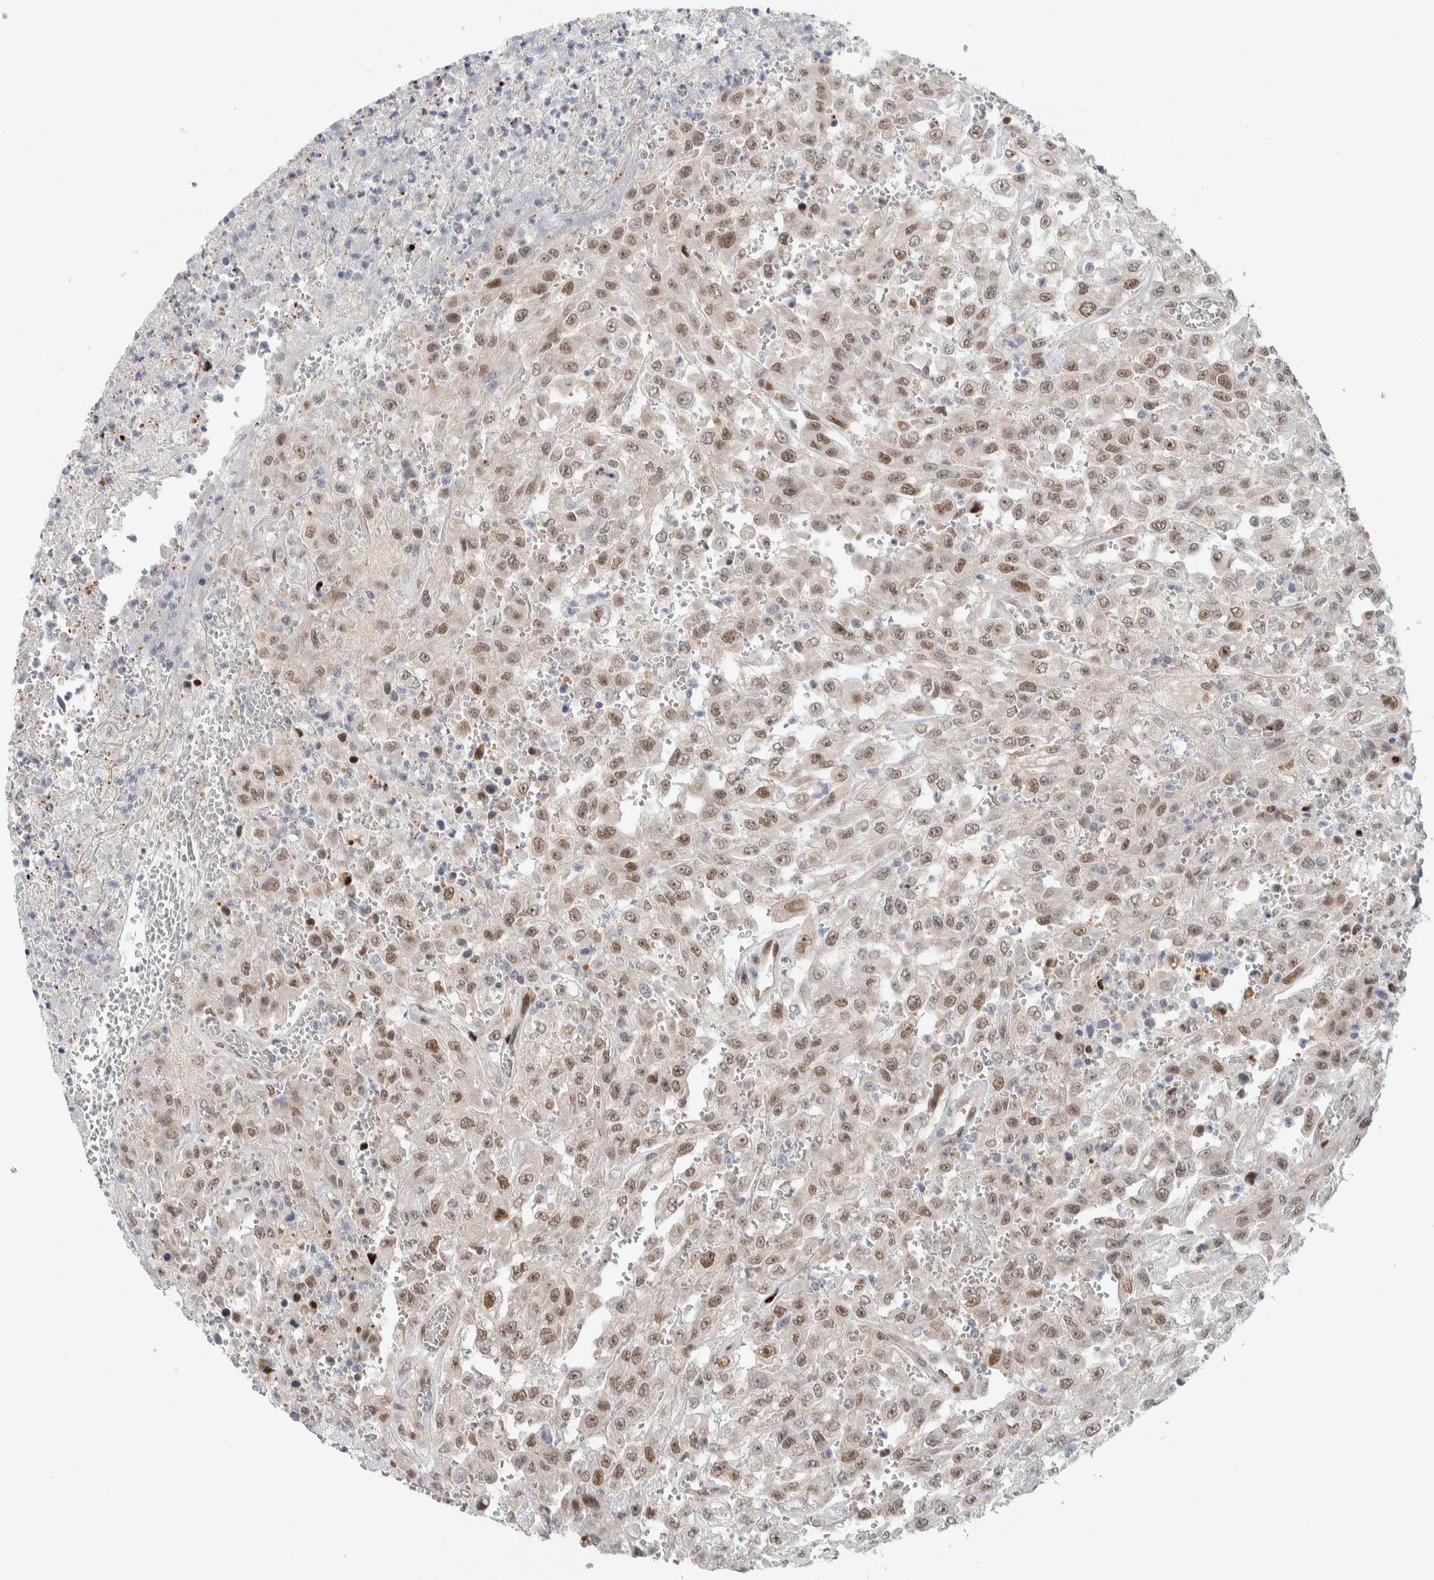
{"staining": {"intensity": "moderate", "quantity": ">75%", "location": "nuclear"}, "tissue": "urothelial cancer", "cell_type": "Tumor cells", "image_type": "cancer", "snomed": [{"axis": "morphology", "description": "Urothelial carcinoma, High grade"}, {"axis": "topography", "description": "Urinary bladder"}], "caption": "DAB (3,3'-diaminobenzidine) immunohistochemical staining of urothelial cancer exhibits moderate nuclear protein positivity in about >75% of tumor cells.", "gene": "NCR3LG1", "patient": {"sex": "male", "age": 46}}